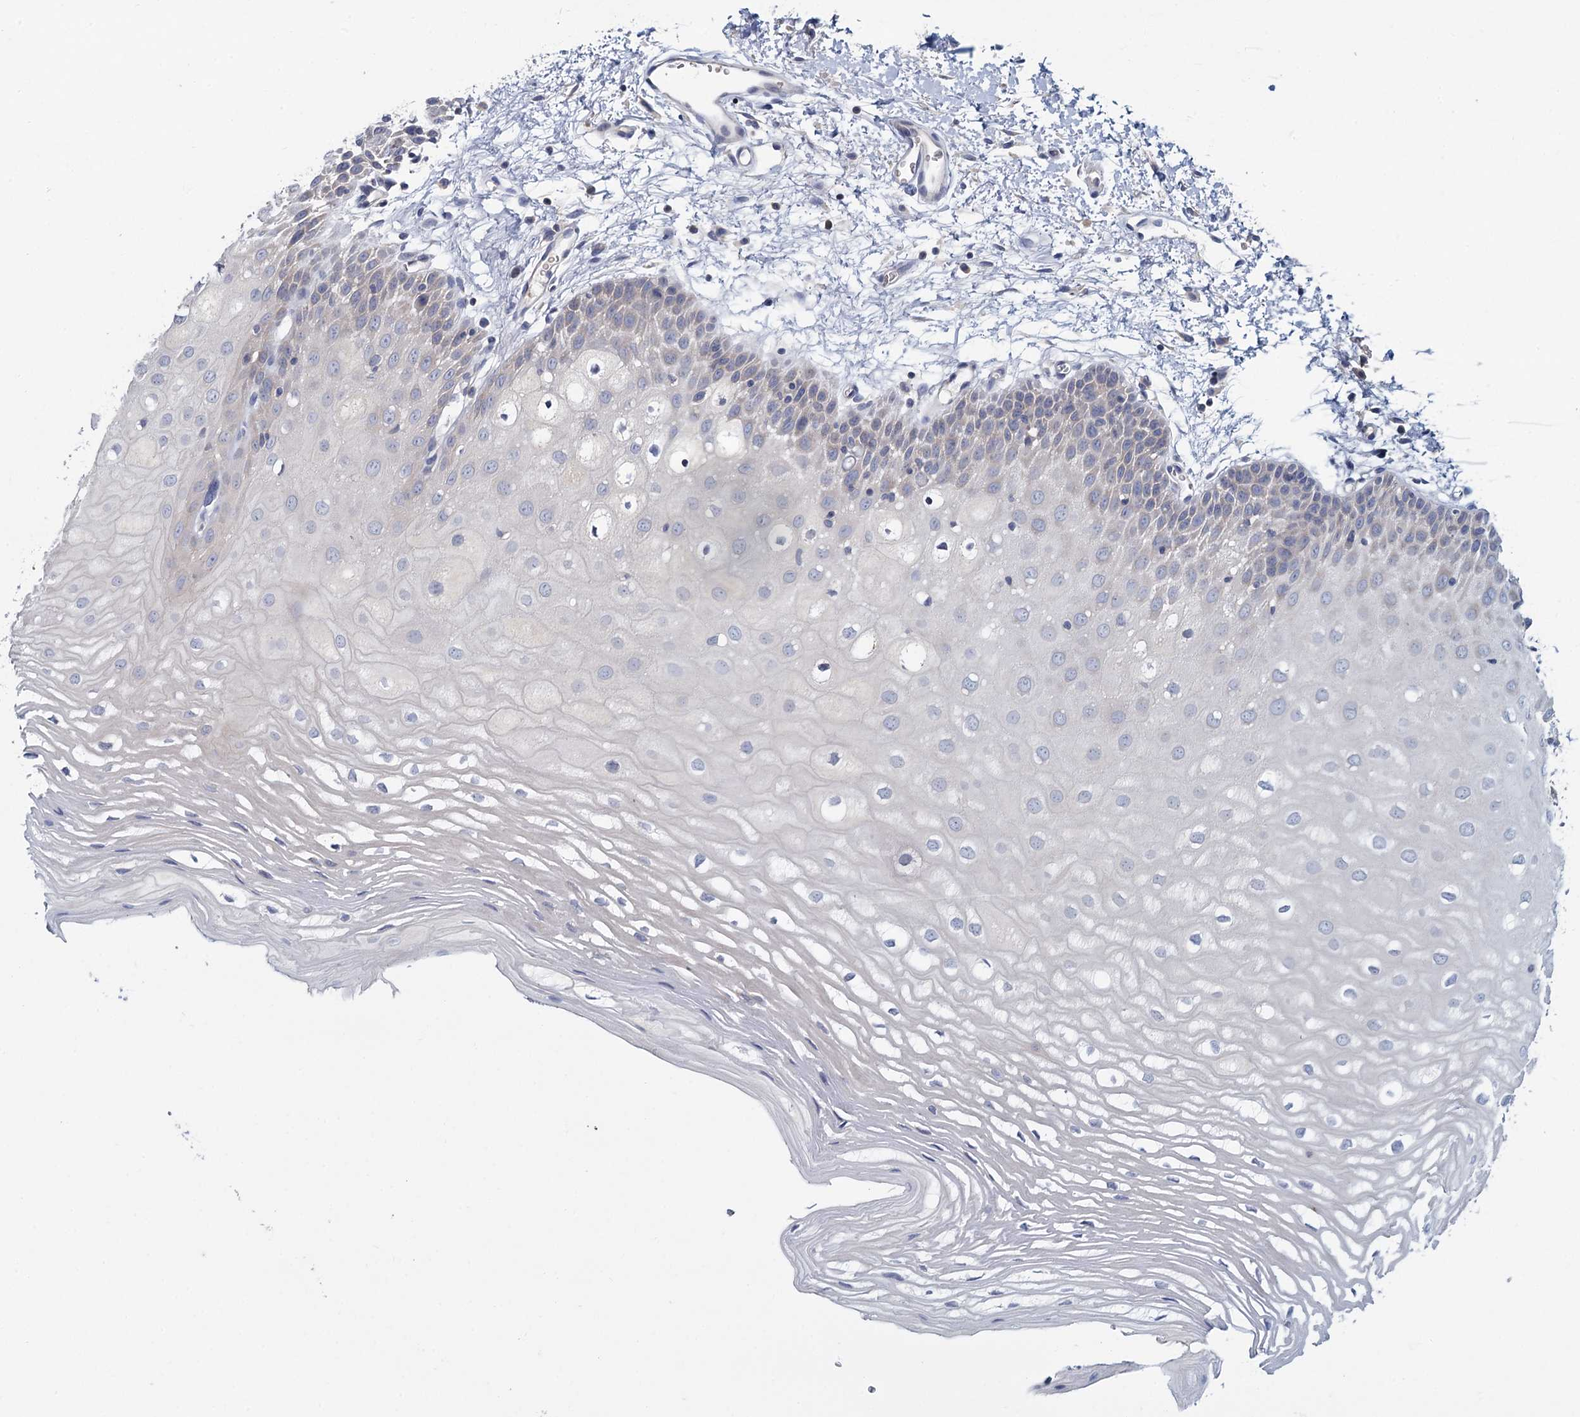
{"staining": {"intensity": "negative", "quantity": "none", "location": "none"}, "tissue": "oral mucosa", "cell_type": "Squamous epithelial cells", "image_type": "normal", "snomed": [{"axis": "morphology", "description": "Normal tissue, NOS"}, {"axis": "topography", "description": "Oral tissue"}, {"axis": "topography", "description": "Tounge, NOS"}], "caption": "The histopathology image reveals no staining of squamous epithelial cells in unremarkable oral mucosa. (DAB immunohistochemistry (IHC) visualized using brightfield microscopy, high magnification).", "gene": "ACSM3", "patient": {"sex": "female", "age": 73}}